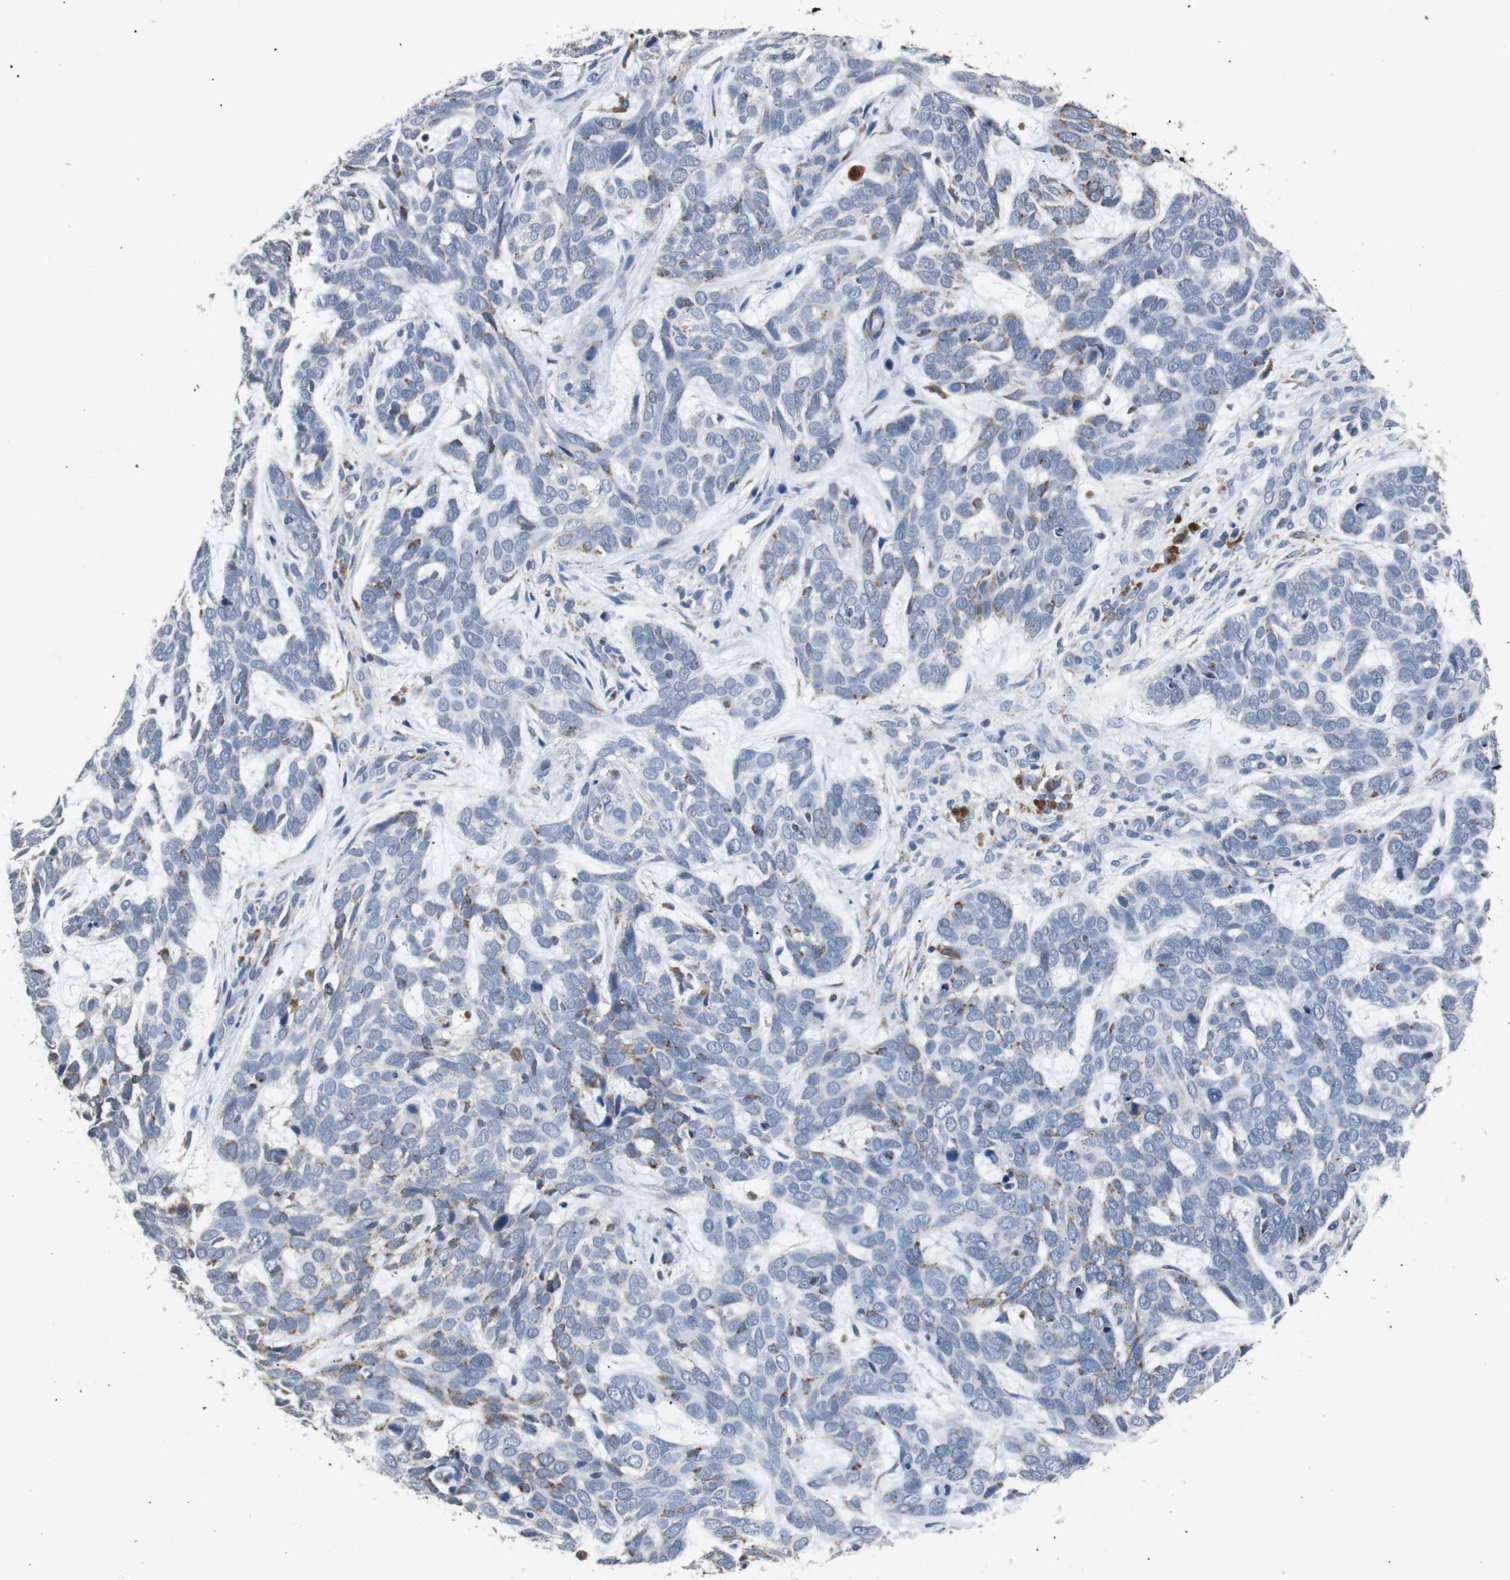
{"staining": {"intensity": "moderate", "quantity": "25%-75%", "location": "cytoplasmic/membranous"}, "tissue": "skin cancer", "cell_type": "Tumor cells", "image_type": "cancer", "snomed": [{"axis": "morphology", "description": "Basal cell carcinoma"}, {"axis": "topography", "description": "Skin"}], "caption": "Protein staining of skin cancer tissue reveals moderate cytoplasmic/membranous staining in about 25%-75% of tumor cells. (DAB IHC, brown staining for protein, blue staining for nuclei).", "gene": "PITRM1", "patient": {"sex": "male", "age": 87}}